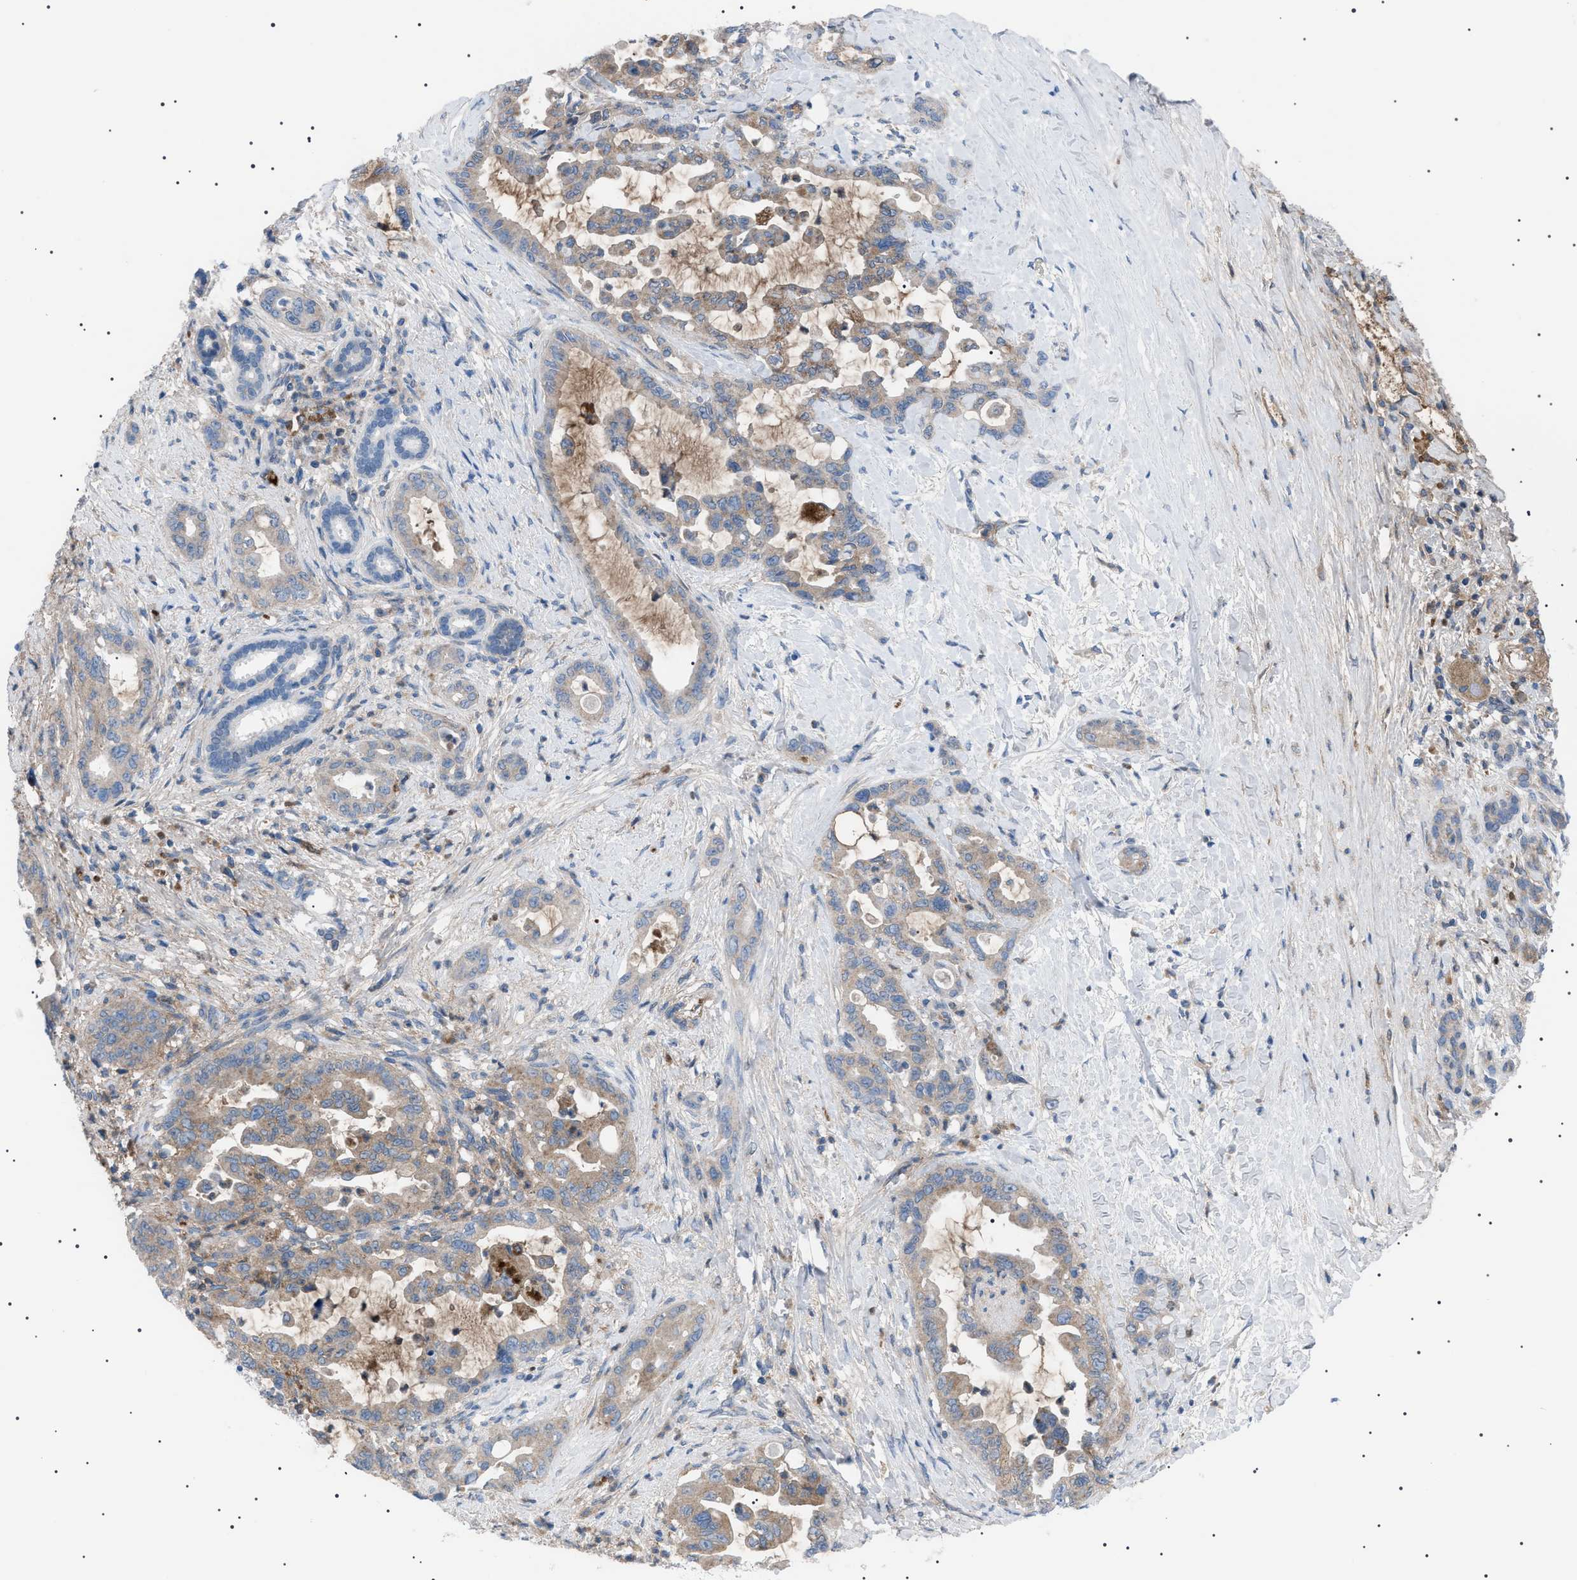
{"staining": {"intensity": "weak", "quantity": ">75%", "location": "cytoplasmic/membranous"}, "tissue": "pancreatic cancer", "cell_type": "Tumor cells", "image_type": "cancer", "snomed": [{"axis": "morphology", "description": "Adenocarcinoma, NOS"}, {"axis": "topography", "description": "Pancreas"}], "caption": "Human pancreatic cancer (adenocarcinoma) stained for a protein (brown) reveals weak cytoplasmic/membranous positive staining in about >75% of tumor cells.", "gene": "LPA", "patient": {"sex": "male", "age": 70}}